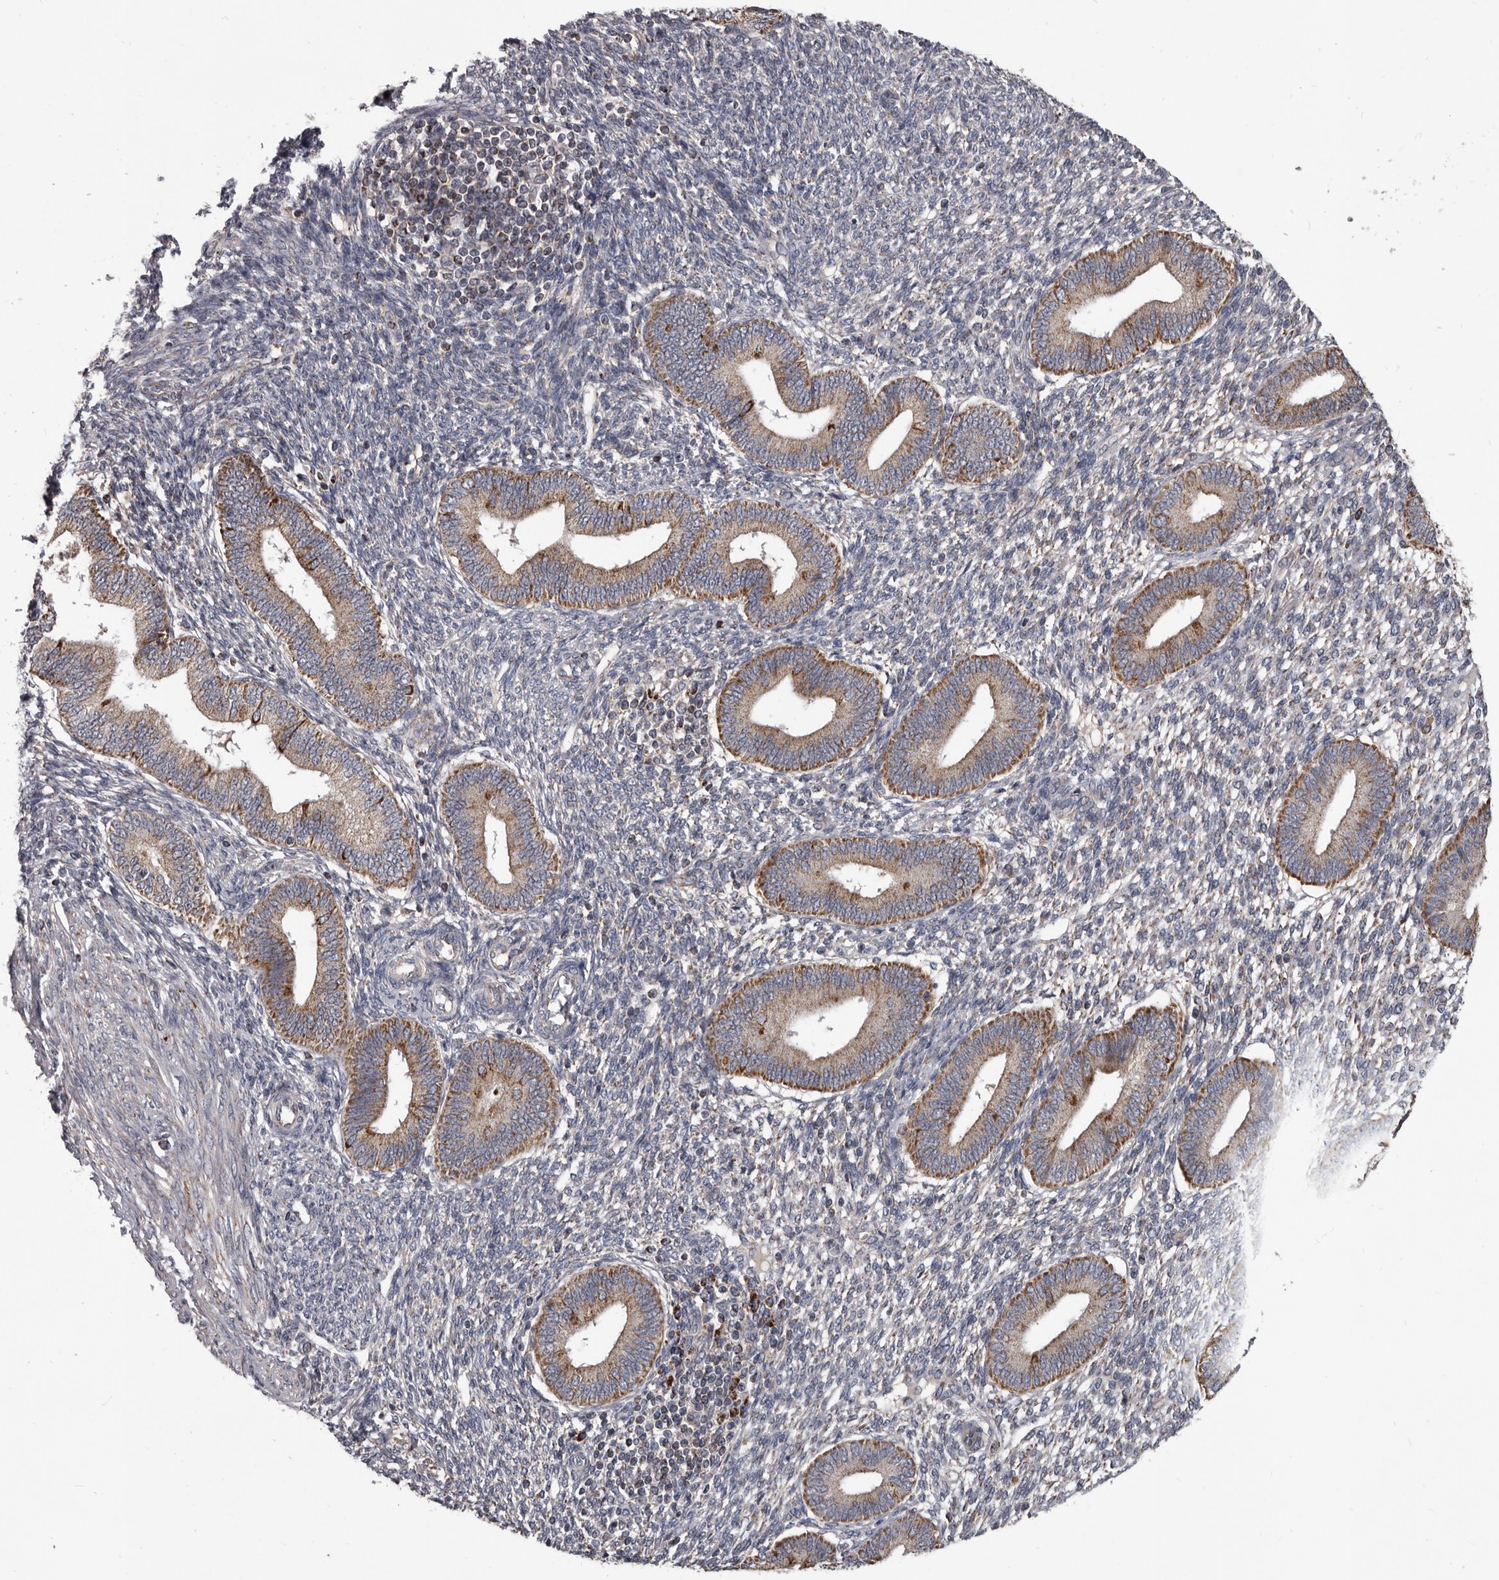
{"staining": {"intensity": "negative", "quantity": "none", "location": "none"}, "tissue": "endometrium", "cell_type": "Cells in endometrial stroma", "image_type": "normal", "snomed": [{"axis": "morphology", "description": "Normal tissue, NOS"}, {"axis": "topography", "description": "Endometrium"}], "caption": "The immunohistochemistry micrograph has no significant staining in cells in endometrial stroma of endometrium.", "gene": "ALDH5A1", "patient": {"sex": "female", "age": 46}}